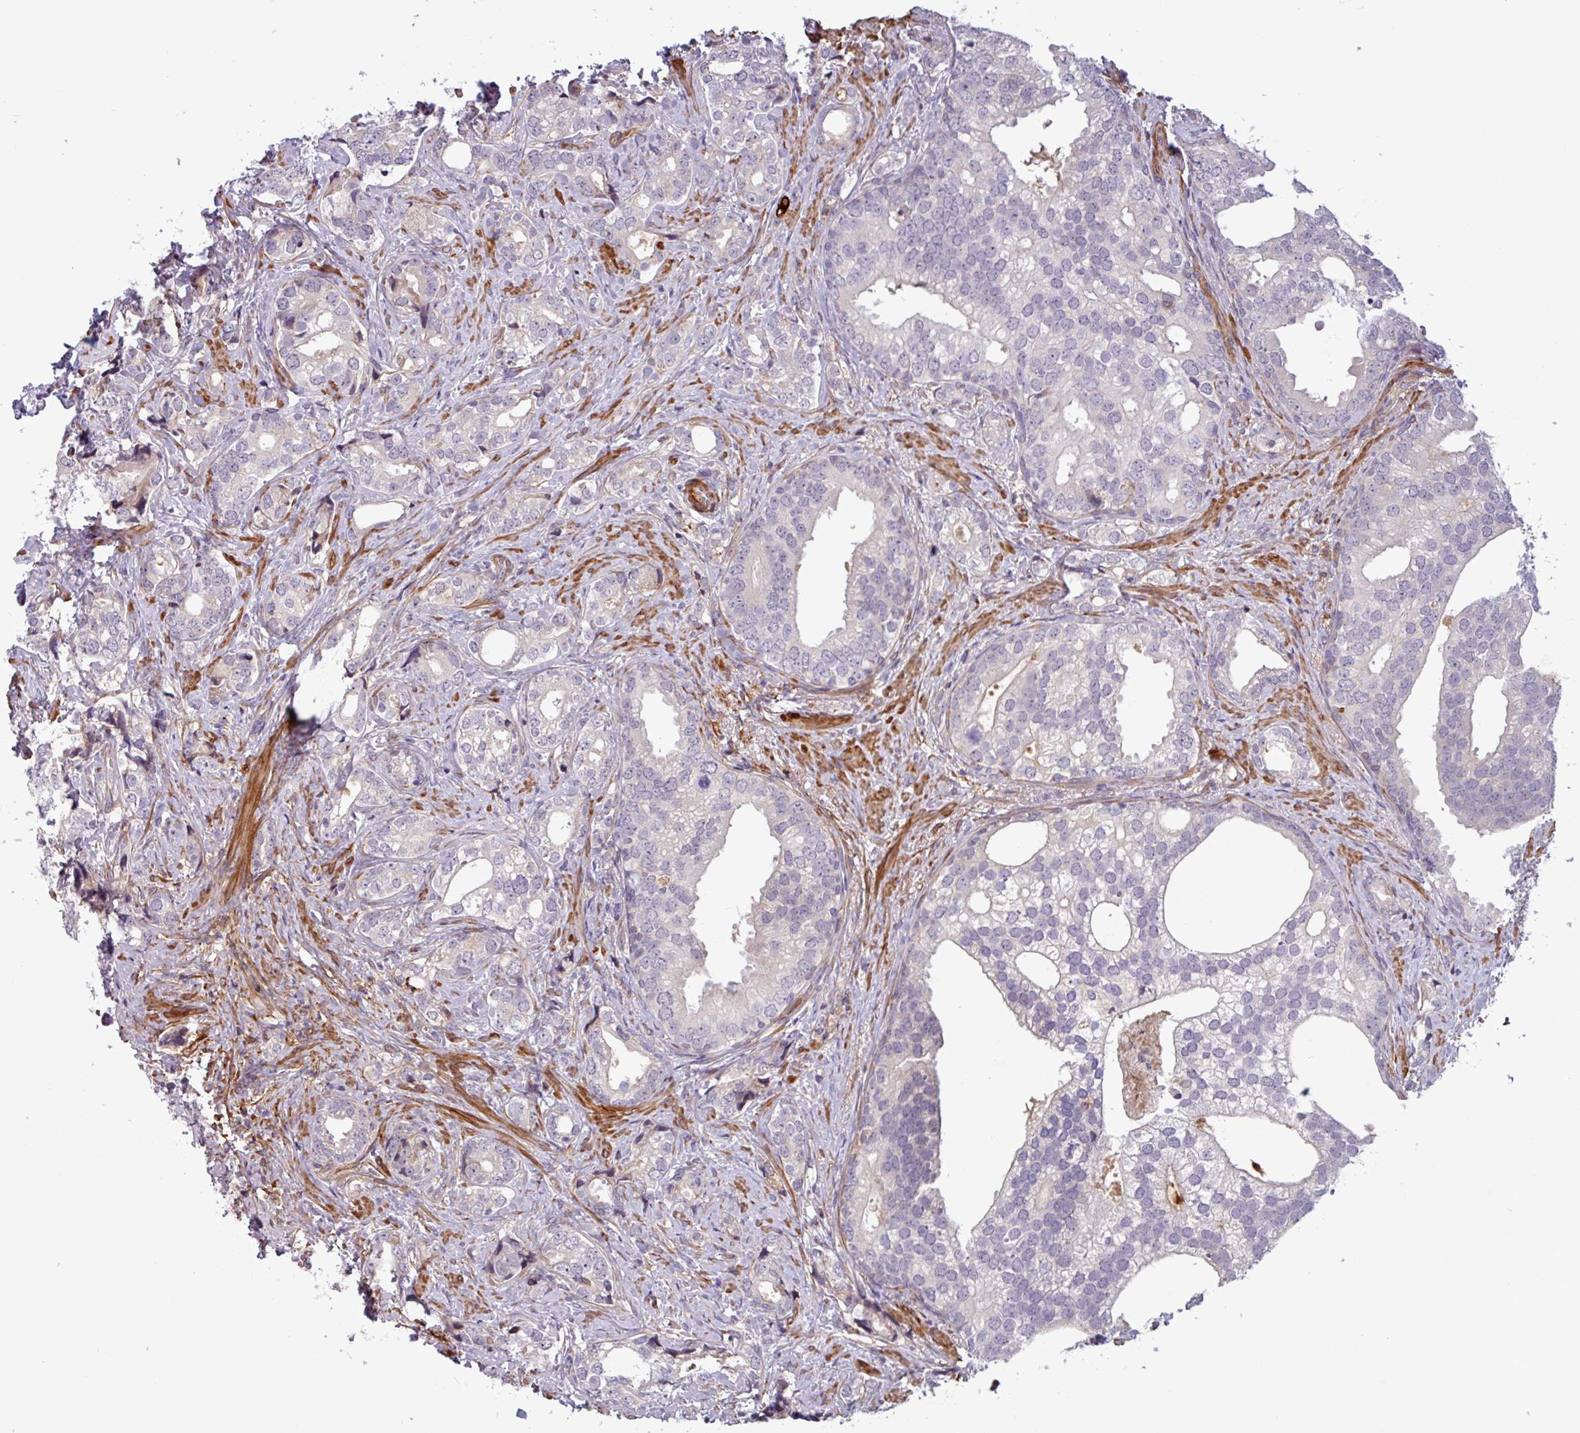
{"staining": {"intensity": "negative", "quantity": "none", "location": "none"}, "tissue": "prostate cancer", "cell_type": "Tumor cells", "image_type": "cancer", "snomed": [{"axis": "morphology", "description": "Adenocarcinoma, High grade"}, {"axis": "topography", "description": "Prostate"}], "caption": "Immunohistochemistry histopathology image of human prostate high-grade adenocarcinoma stained for a protein (brown), which reveals no staining in tumor cells.", "gene": "PCED1A", "patient": {"sex": "male", "age": 75}}